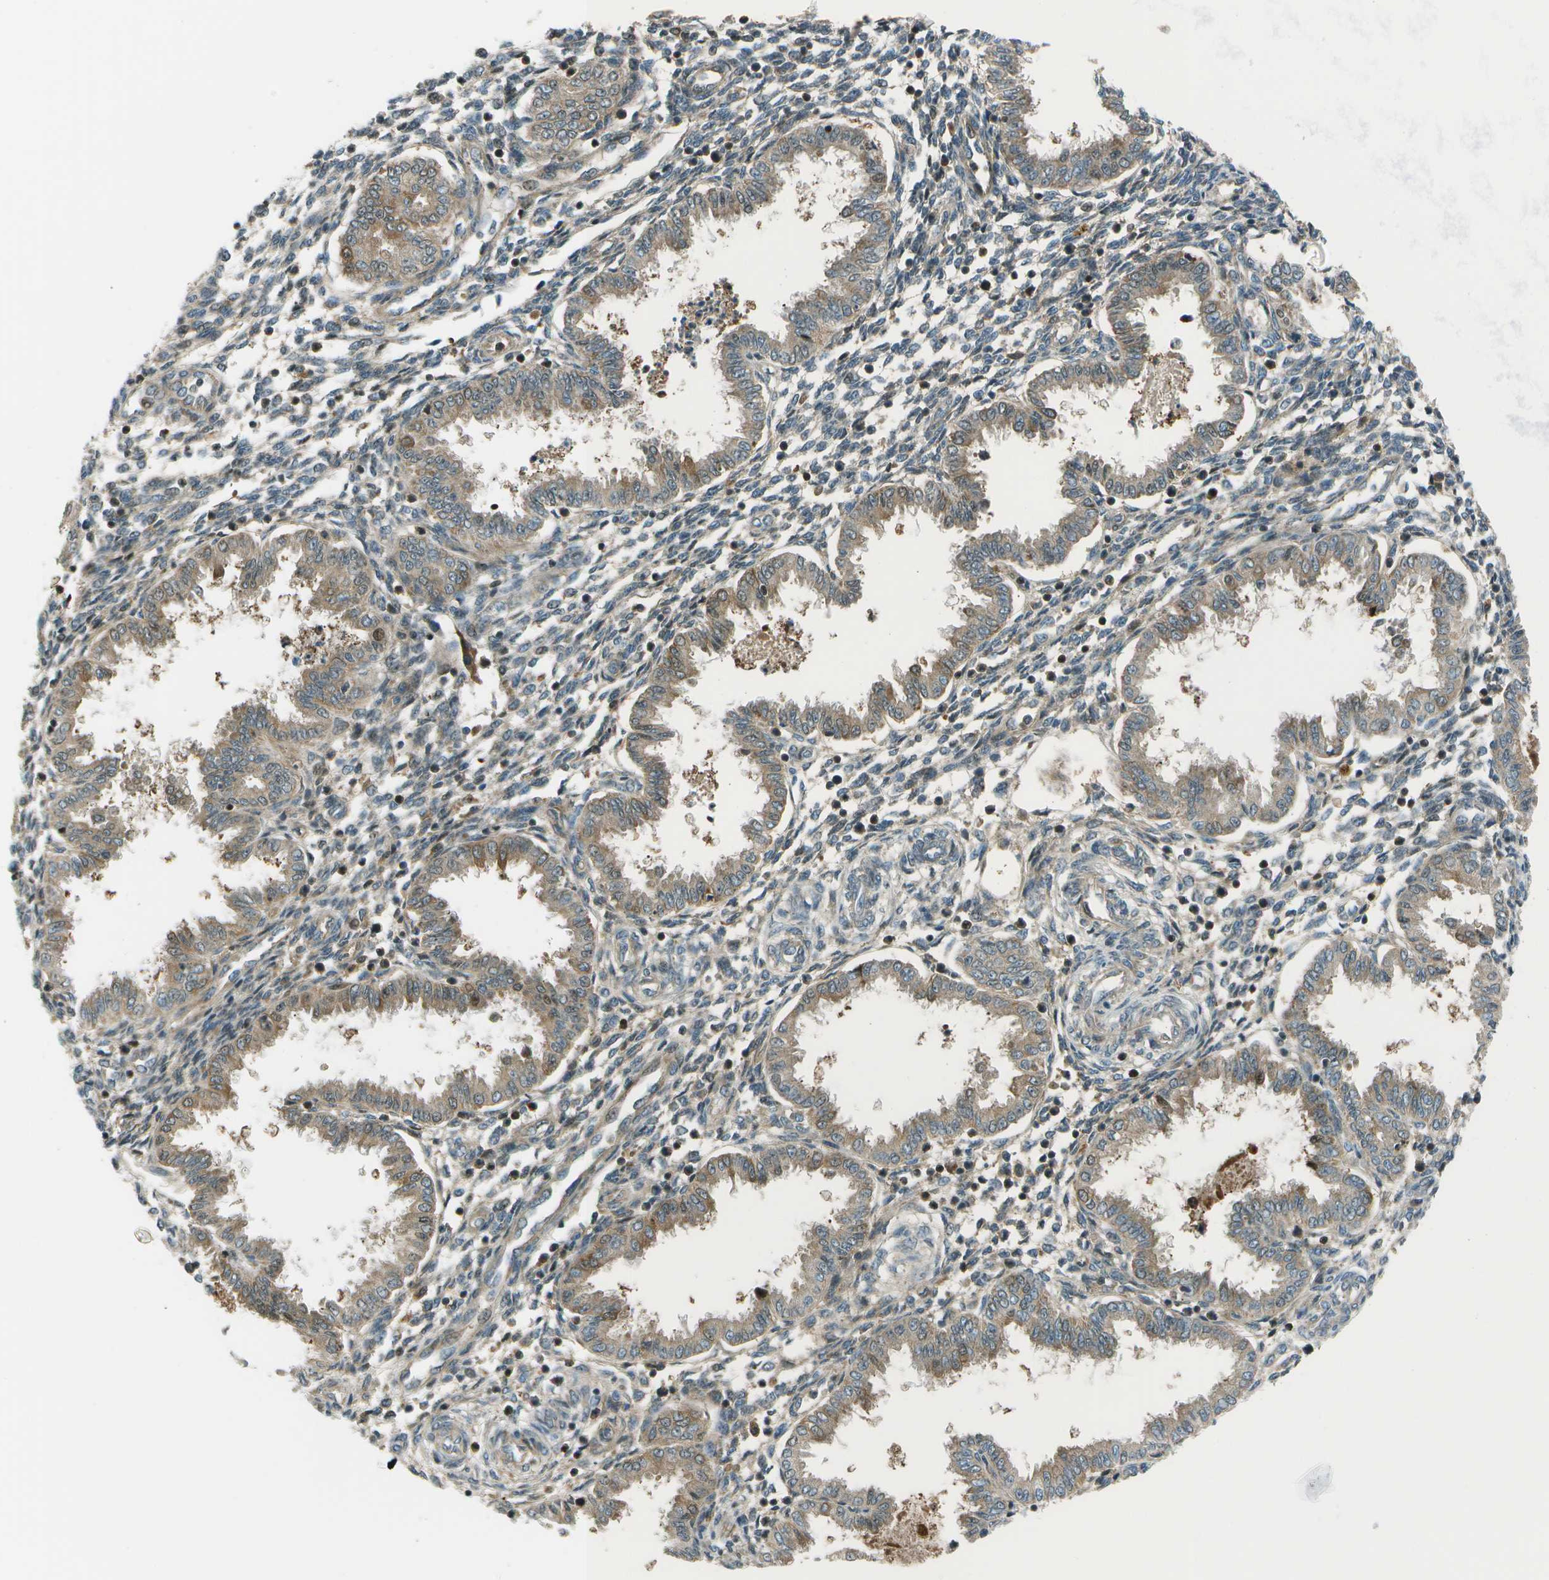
{"staining": {"intensity": "weak", "quantity": "25%-75%", "location": "cytoplasmic/membranous"}, "tissue": "endometrium", "cell_type": "Cells in endometrial stroma", "image_type": "normal", "snomed": [{"axis": "morphology", "description": "Normal tissue, NOS"}, {"axis": "topography", "description": "Endometrium"}], "caption": "Protein staining by immunohistochemistry (IHC) reveals weak cytoplasmic/membranous positivity in approximately 25%-75% of cells in endometrial stroma in benign endometrium.", "gene": "TMEM19", "patient": {"sex": "female", "age": 33}}